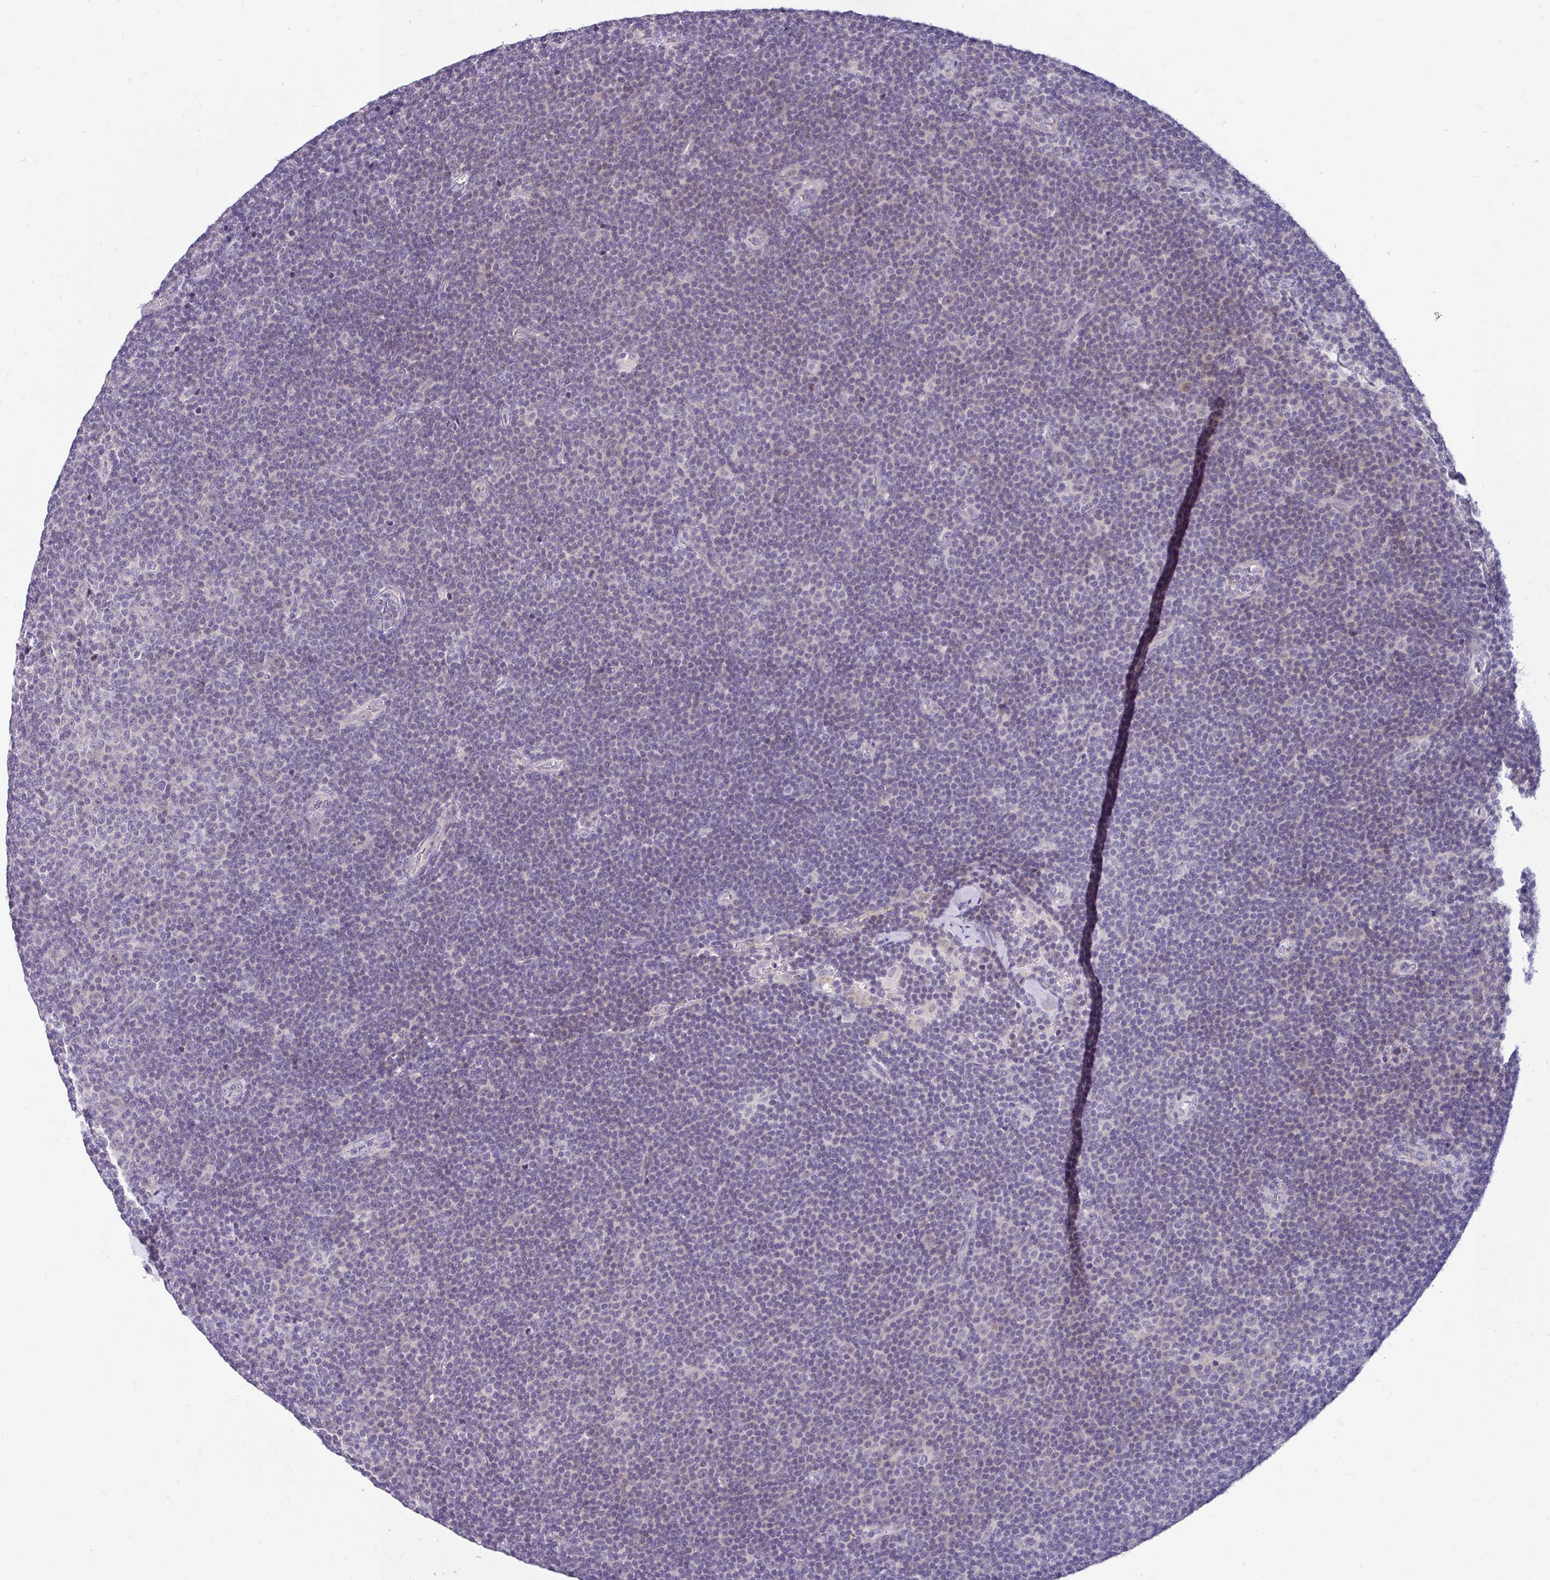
{"staining": {"intensity": "negative", "quantity": "none", "location": "none"}, "tissue": "lymphoma", "cell_type": "Tumor cells", "image_type": "cancer", "snomed": [{"axis": "morphology", "description": "Malignant lymphoma, non-Hodgkin's type, Low grade"}, {"axis": "topography", "description": "Lymph node"}], "caption": "Immunohistochemistry image of malignant lymphoma, non-Hodgkin's type (low-grade) stained for a protein (brown), which reveals no staining in tumor cells. Brightfield microscopy of immunohistochemistry (IHC) stained with DAB (3,3'-diaminobenzidine) (brown) and hematoxylin (blue), captured at high magnification.", "gene": "NT5C1B", "patient": {"sex": "male", "age": 48}}